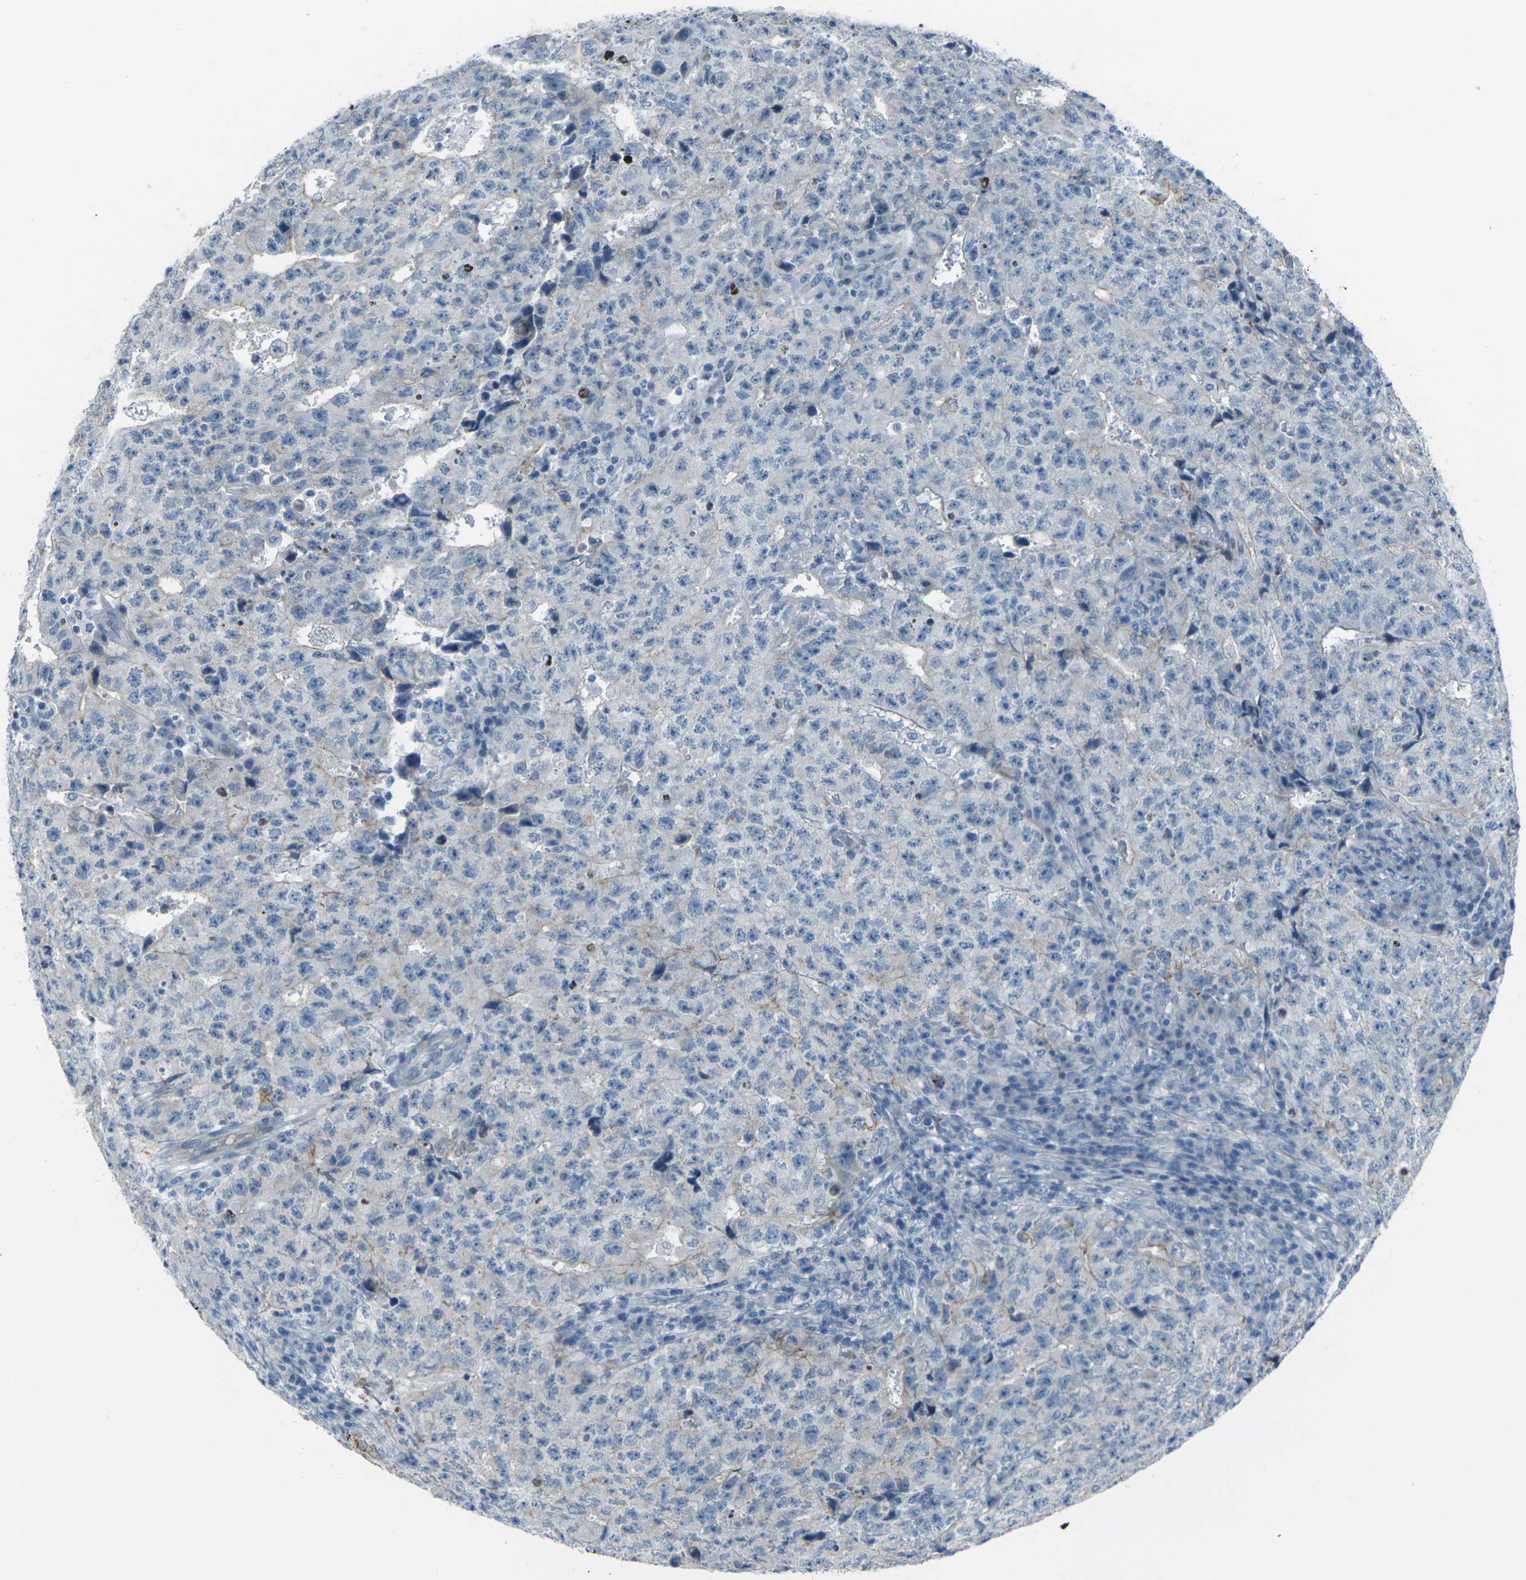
{"staining": {"intensity": "moderate", "quantity": "<25%", "location": "cytoplasmic/membranous"}, "tissue": "testis cancer", "cell_type": "Tumor cells", "image_type": "cancer", "snomed": [{"axis": "morphology", "description": "Necrosis, NOS"}, {"axis": "morphology", "description": "Carcinoma, Embryonal, NOS"}, {"axis": "topography", "description": "Testis"}], "caption": "Embryonal carcinoma (testis) tissue displays moderate cytoplasmic/membranous staining in approximately <25% of tumor cells, visualized by immunohistochemistry. Immunohistochemistry (ihc) stains the protein of interest in brown and the nuclei are stained blue.", "gene": "ANKRD46", "patient": {"sex": "male", "age": 19}}